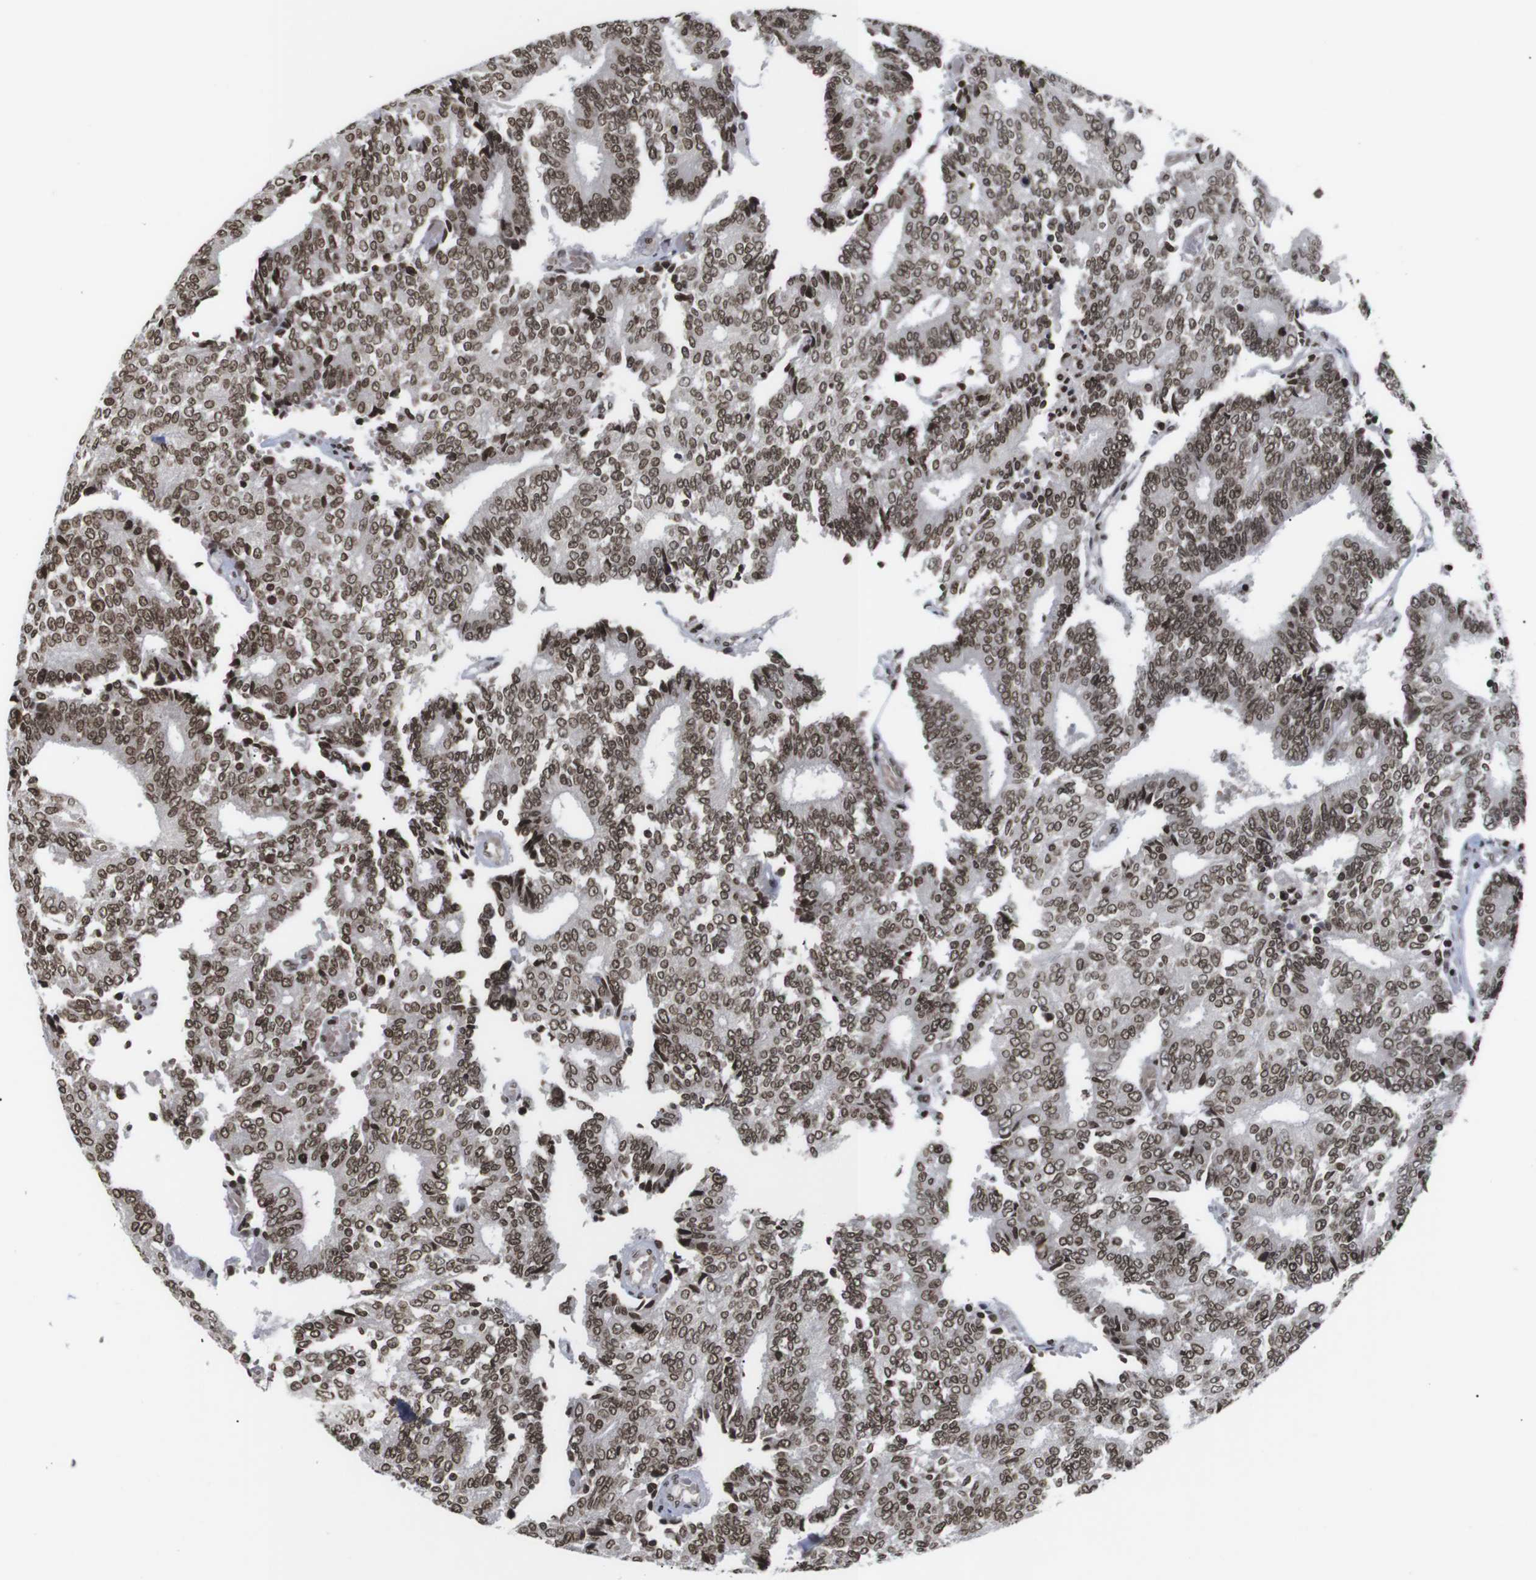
{"staining": {"intensity": "moderate", "quantity": ">75%", "location": "nuclear"}, "tissue": "prostate cancer", "cell_type": "Tumor cells", "image_type": "cancer", "snomed": [{"axis": "morphology", "description": "Adenocarcinoma, High grade"}, {"axis": "topography", "description": "Prostate"}], "caption": "High-grade adenocarcinoma (prostate) stained with a brown dye demonstrates moderate nuclear positive positivity in approximately >75% of tumor cells.", "gene": "ETV5", "patient": {"sex": "male", "age": 55}}